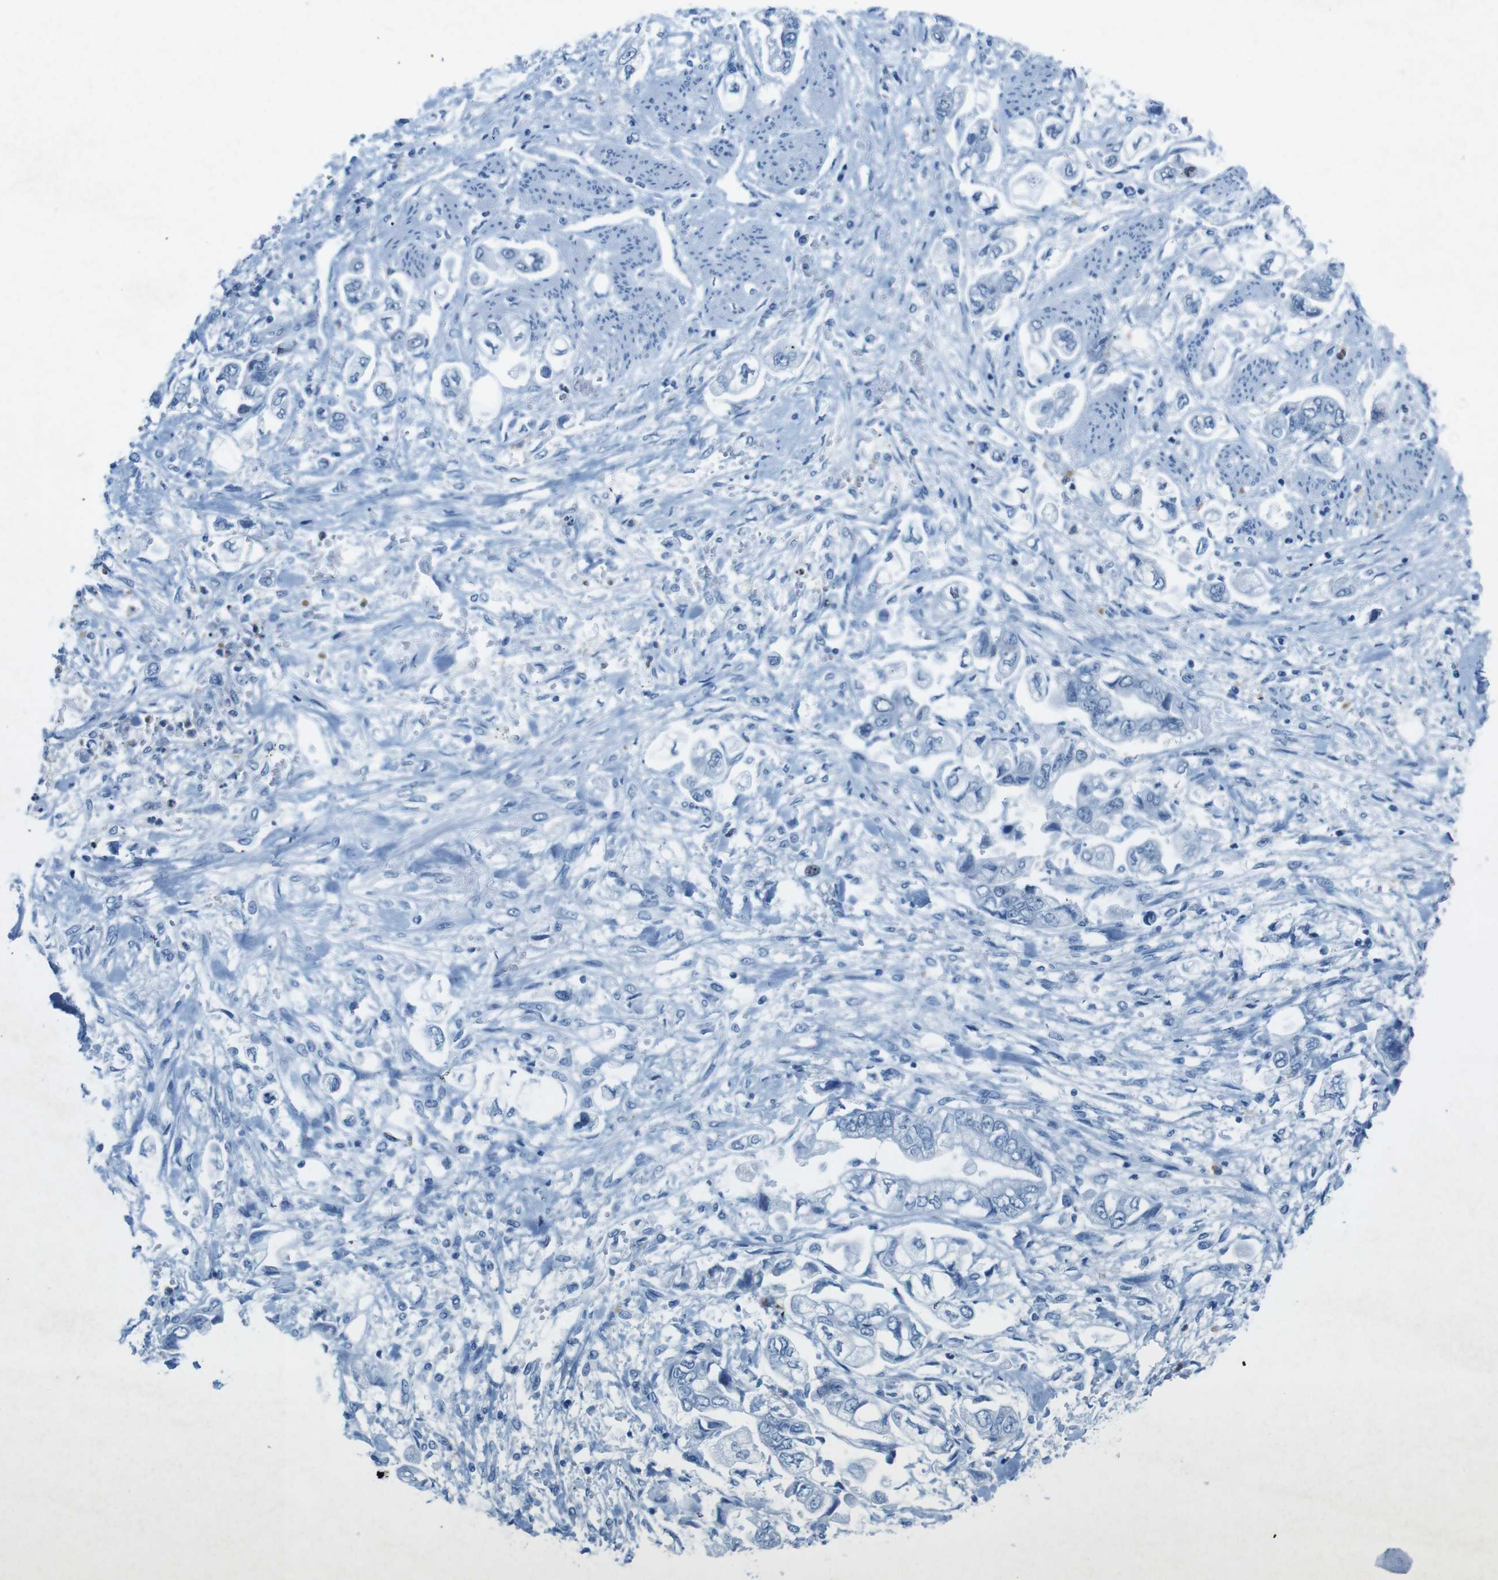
{"staining": {"intensity": "negative", "quantity": "none", "location": "none"}, "tissue": "stomach cancer", "cell_type": "Tumor cells", "image_type": "cancer", "snomed": [{"axis": "morphology", "description": "Normal tissue, NOS"}, {"axis": "morphology", "description": "Adenocarcinoma, NOS"}, {"axis": "topography", "description": "Stomach"}], "caption": "The image reveals no staining of tumor cells in stomach cancer. (Brightfield microscopy of DAB IHC at high magnification).", "gene": "CTAG1B", "patient": {"sex": "male", "age": 62}}